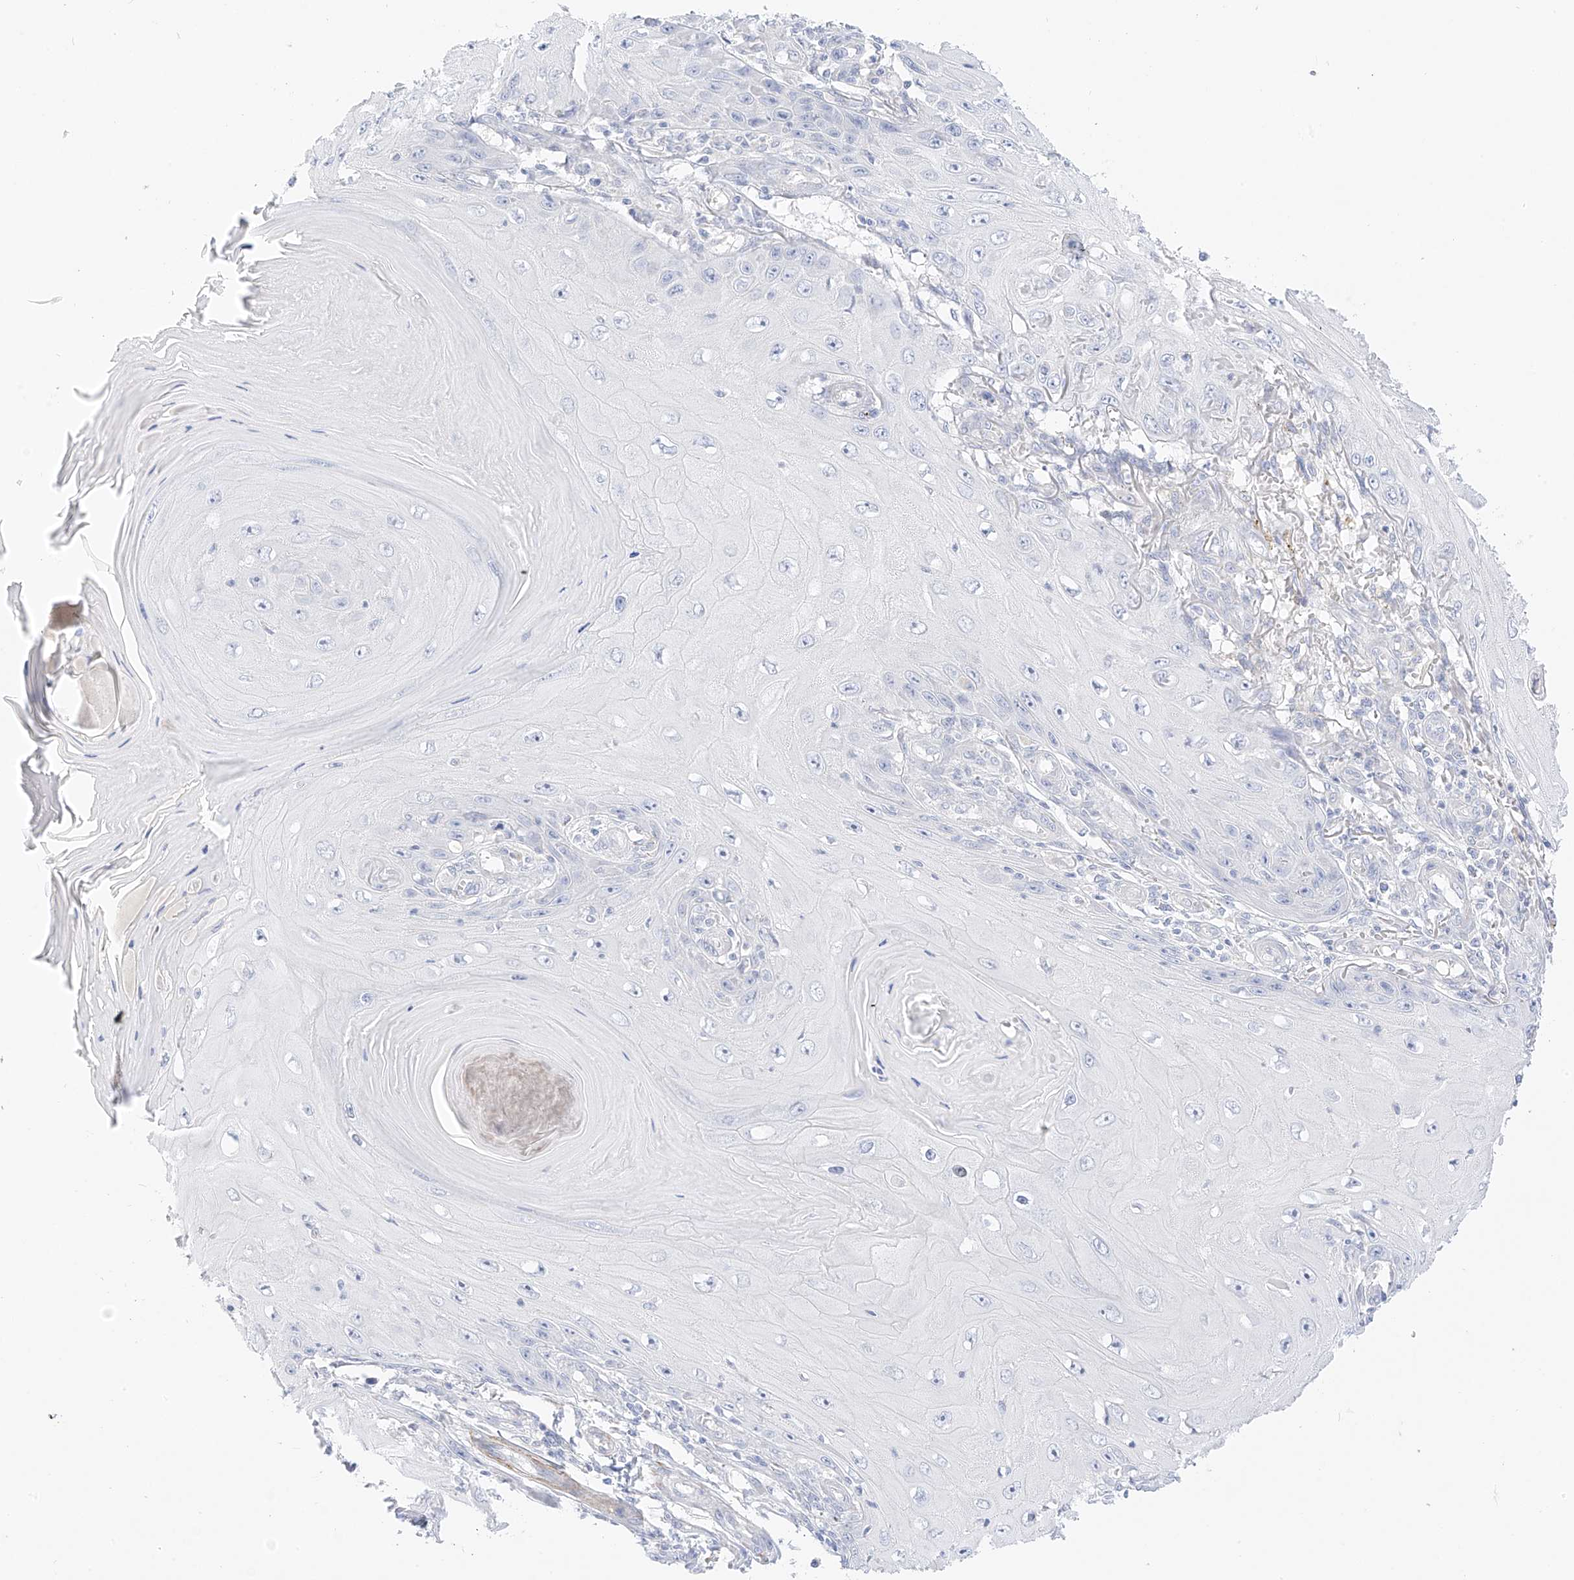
{"staining": {"intensity": "negative", "quantity": "none", "location": "none"}, "tissue": "skin cancer", "cell_type": "Tumor cells", "image_type": "cancer", "snomed": [{"axis": "morphology", "description": "Squamous cell carcinoma, NOS"}, {"axis": "topography", "description": "Skin"}], "caption": "Tumor cells are negative for protein expression in human skin squamous cell carcinoma. The staining was performed using DAB (3,3'-diaminobenzidine) to visualize the protein expression in brown, while the nuclei were stained in blue with hematoxylin (Magnification: 20x).", "gene": "ST3GAL5", "patient": {"sex": "female", "age": 73}}